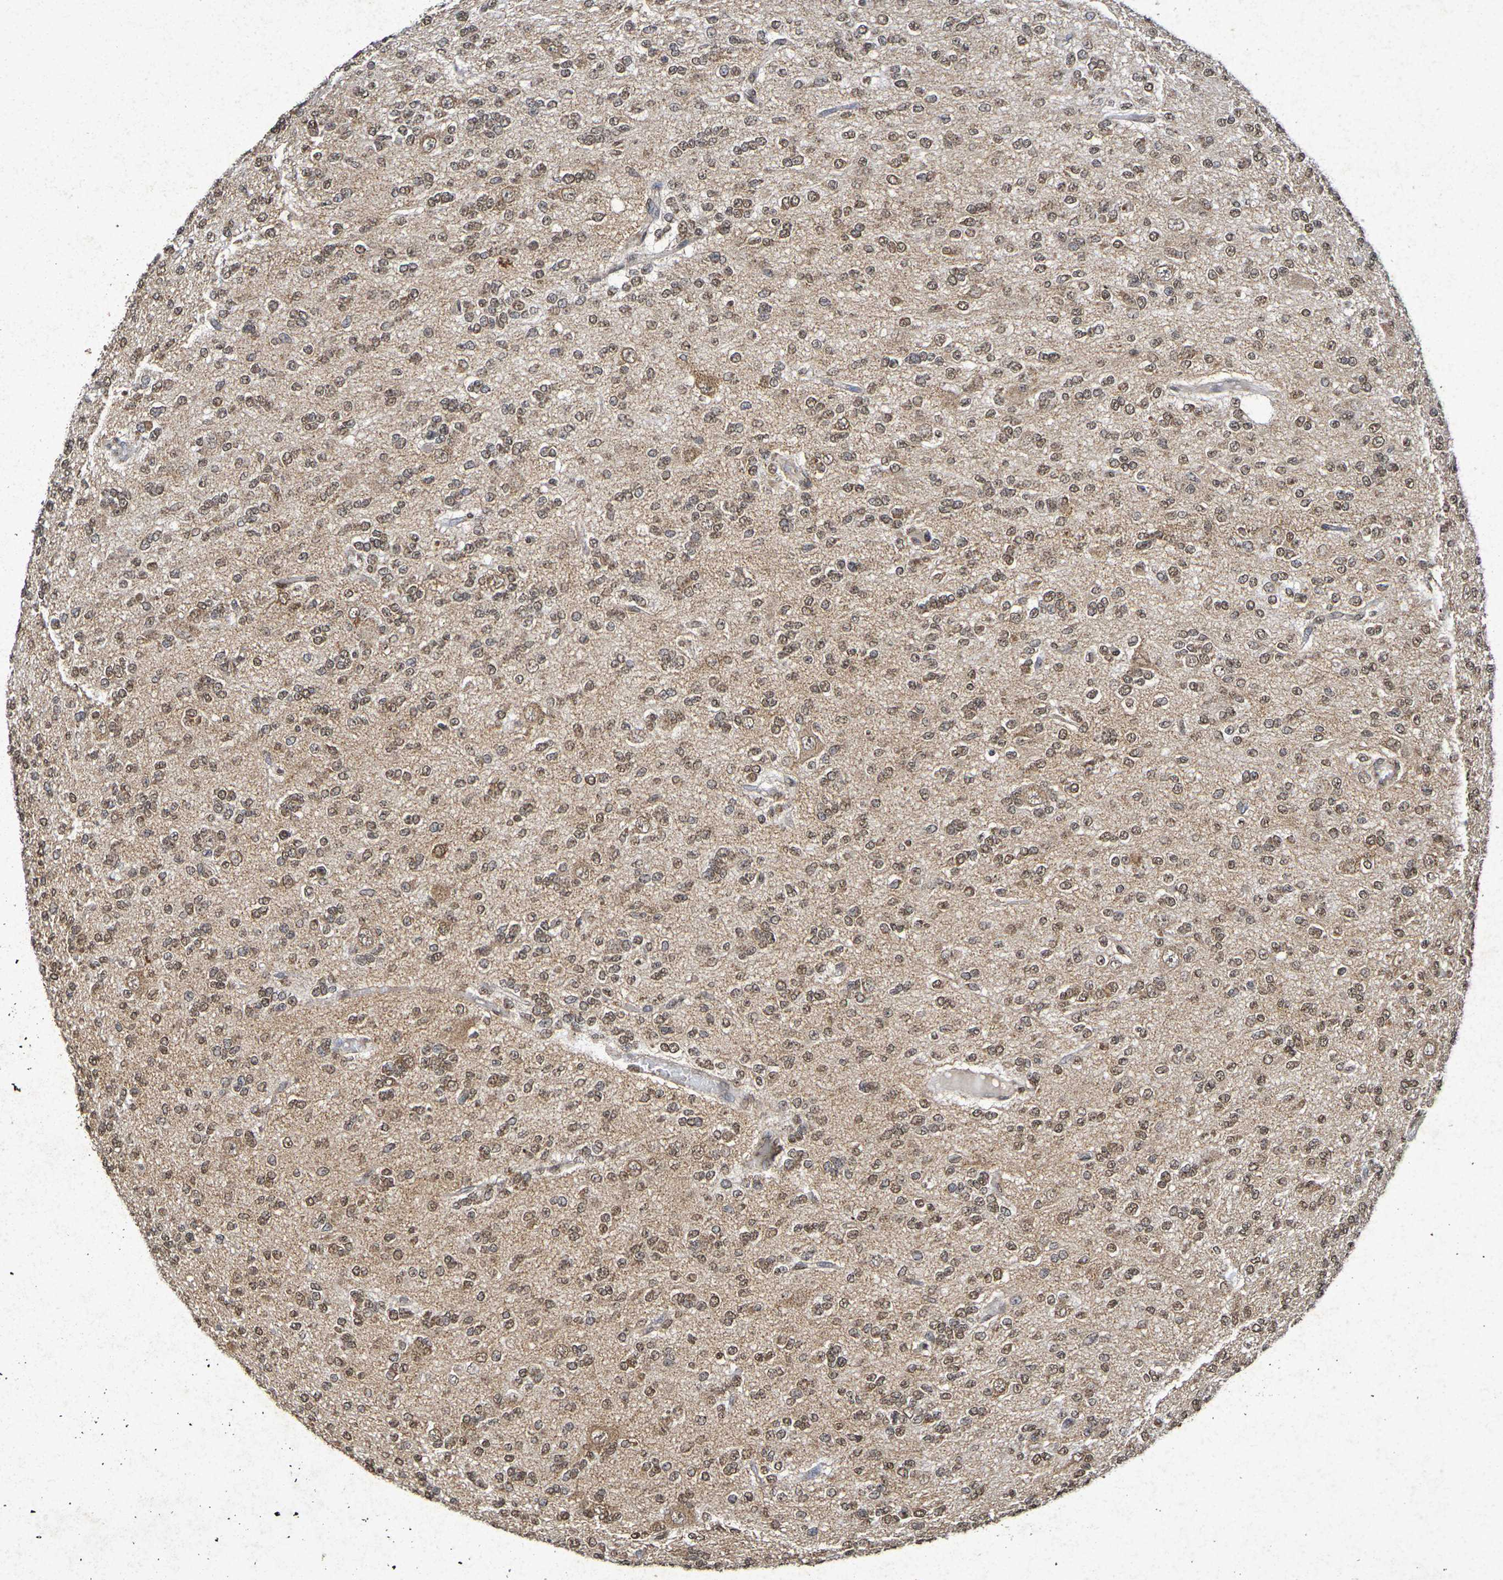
{"staining": {"intensity": "moderate", "quantity": ">75%", "location": "cytoplasmic/membranous,nuclear"}, "tissue": "glioma", "cell_type": "Tumor cells", "image_type": "cancer", "snomed": [{"axis": "morphology", "description": "Glioma, malignant, Low grade"}, {"axis": "topography", "description": "Brain"}], "caption": "Immunohistochemical staining of human glioma shows moderate cytoplasmic/membranous and nuclear protein expression in approximately >75% of tumor cells.", "gene": "GUCY1A2", "patient": {"sex": "male", "age": 38}}